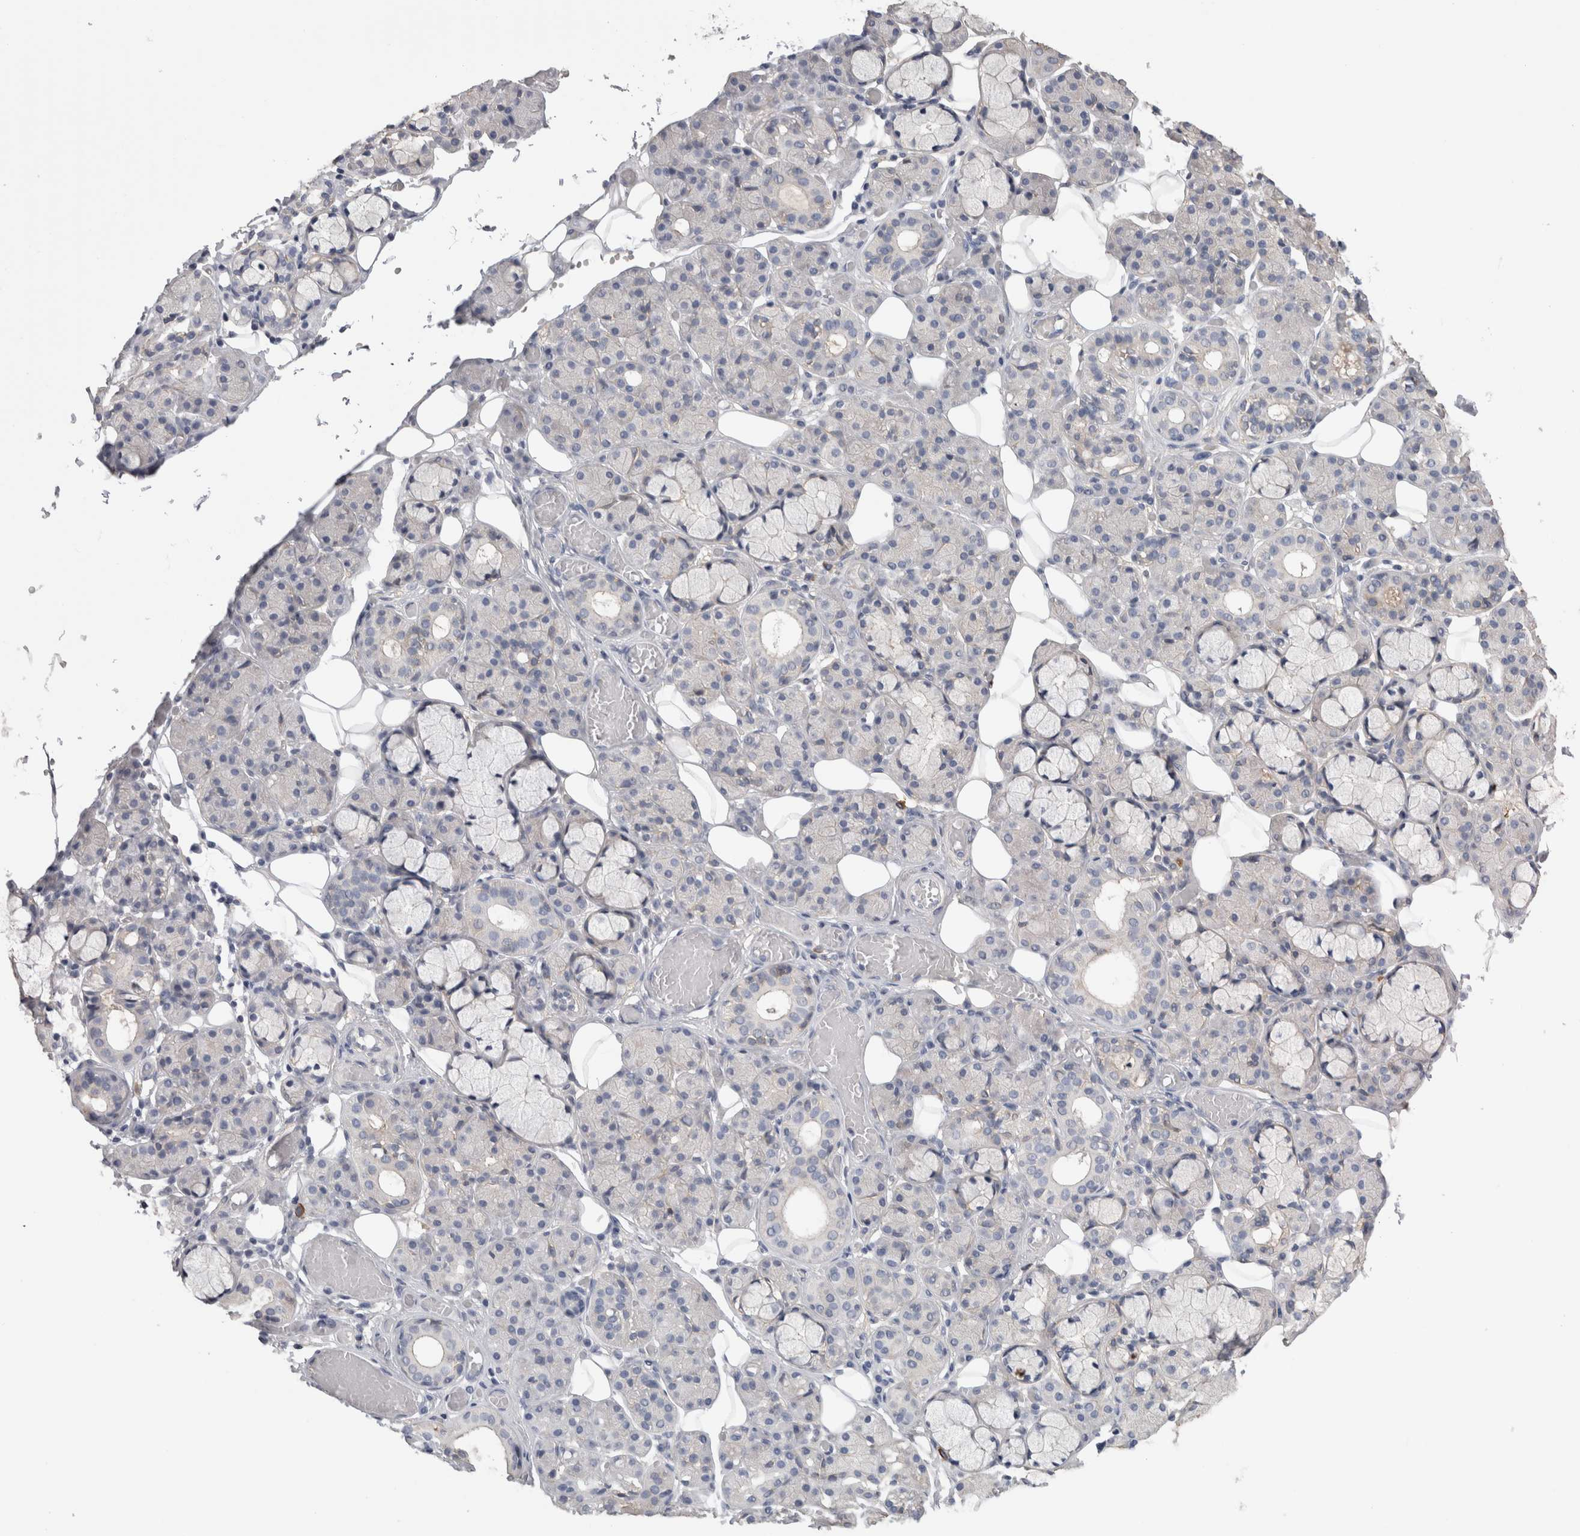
{"staining": {"intensity": "negative", "quantity": "none", "location": "none"}, "tissue": "salivary gland", "cell_type": "Glandular cells", "image_type": "normal", "snomed": [{"axis": "morphology", "description": "Normal tissue, NOS"}, {"axis": "topography", "description": "Salivary gland"}], "caption": "This is an immunohistochemistry (IHC) histopathology image of unremarkable human salivary gland. There is no expression in glandular cells.", "gene": "SCRN1", "patient": {"sex": "male", "age": 63}}